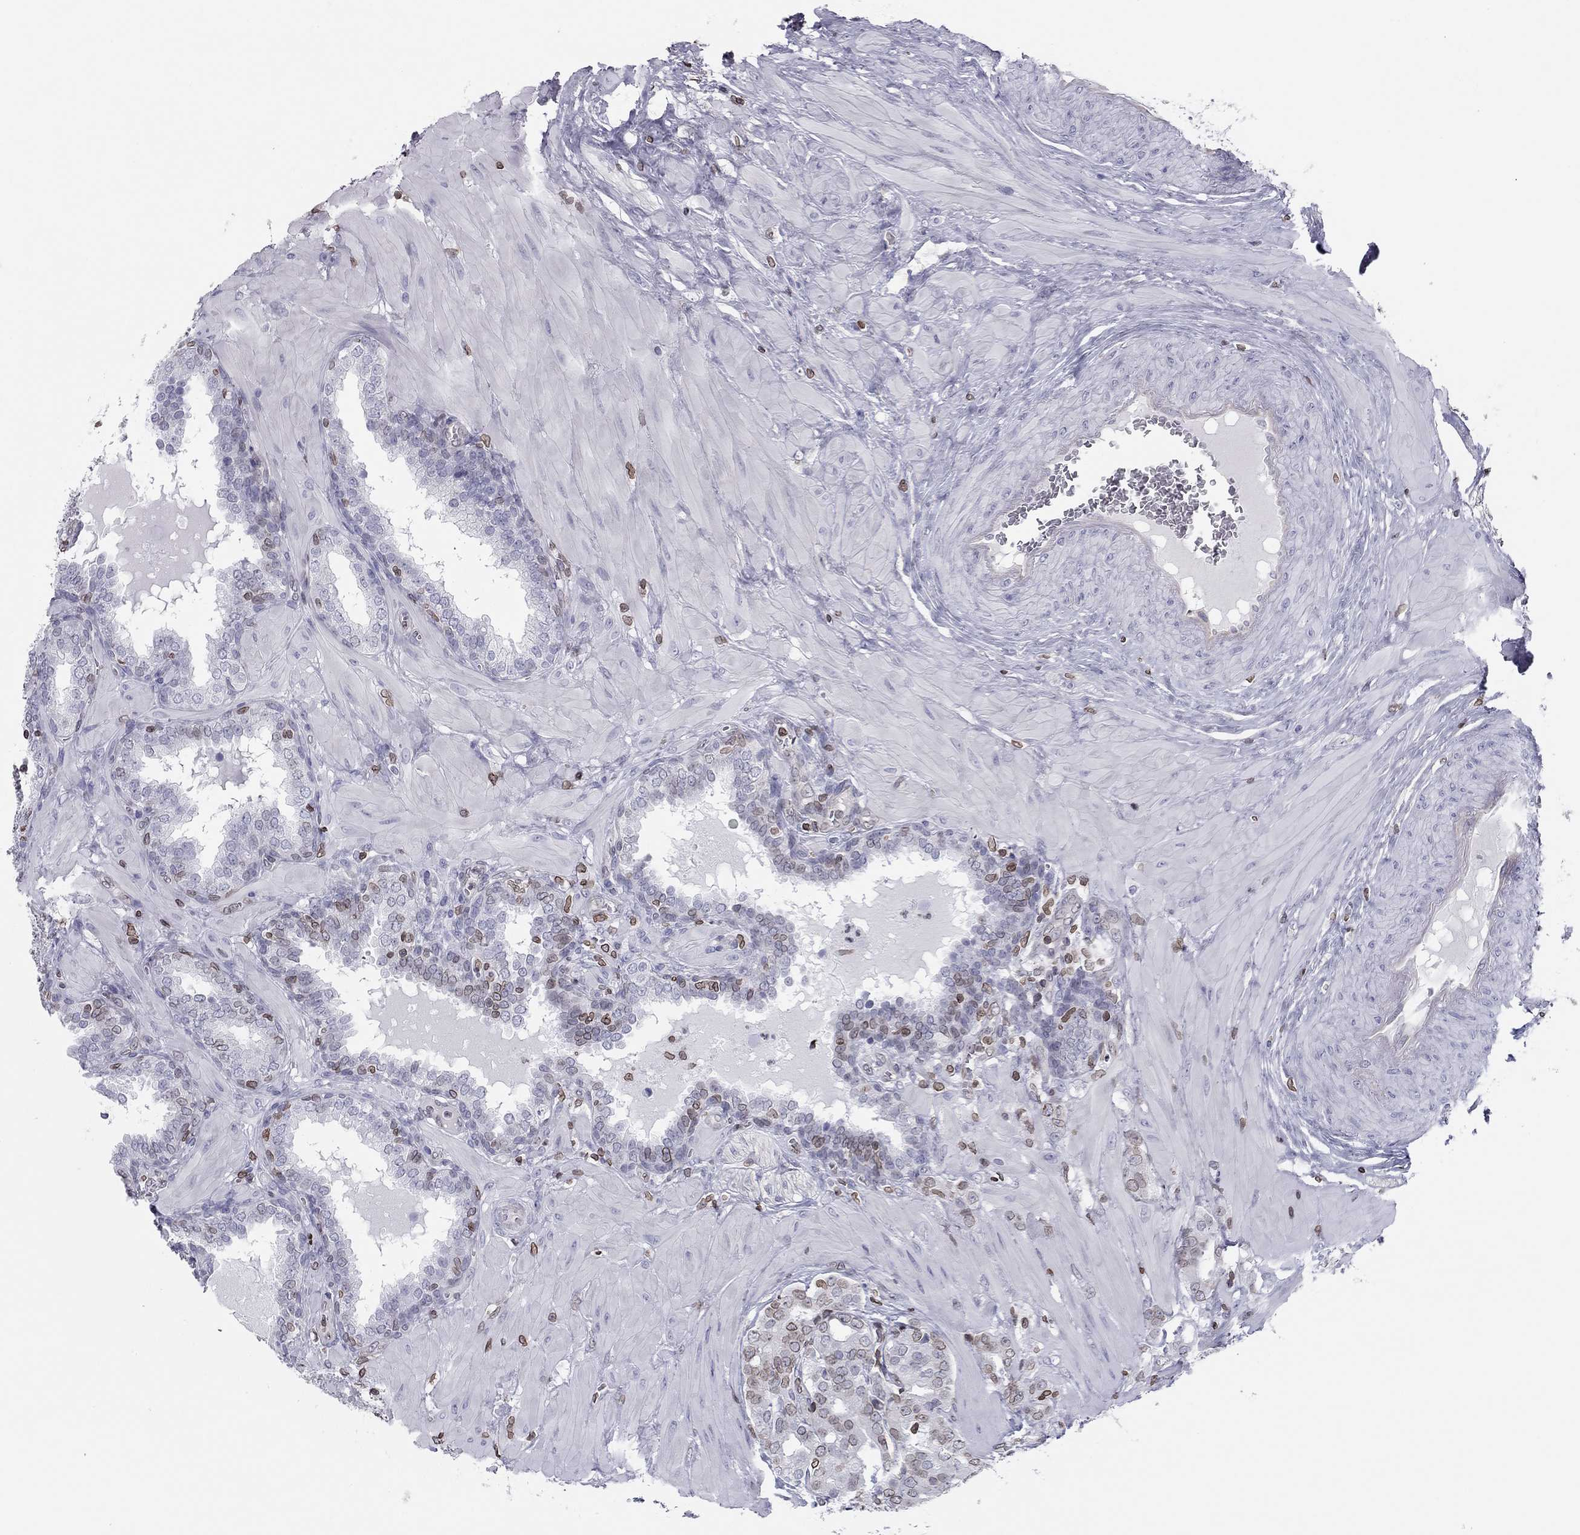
{"staining": {"intensity": "weak", "quantity": "25%-75%", "location": "cytoplasmic/membranous,nuclear"}, "tissue": "prostate cancer", "cell_type": "Tumor cells", "image_type": "cancer", "snomed": [{"axis": "morphology", "description": "Adenocarcinoma, NOS"}, {"axis": "topography", "description": "Prostate"}], "caption": "There is low levels of weak cytoplasmic/membranous and nuclear expression in tumor cells of prostate cancer, as demonstrated by immunohistochemical staining (brown color).", "gene": "ESPL1", "patient": {"sex": "male", "age": 57}}